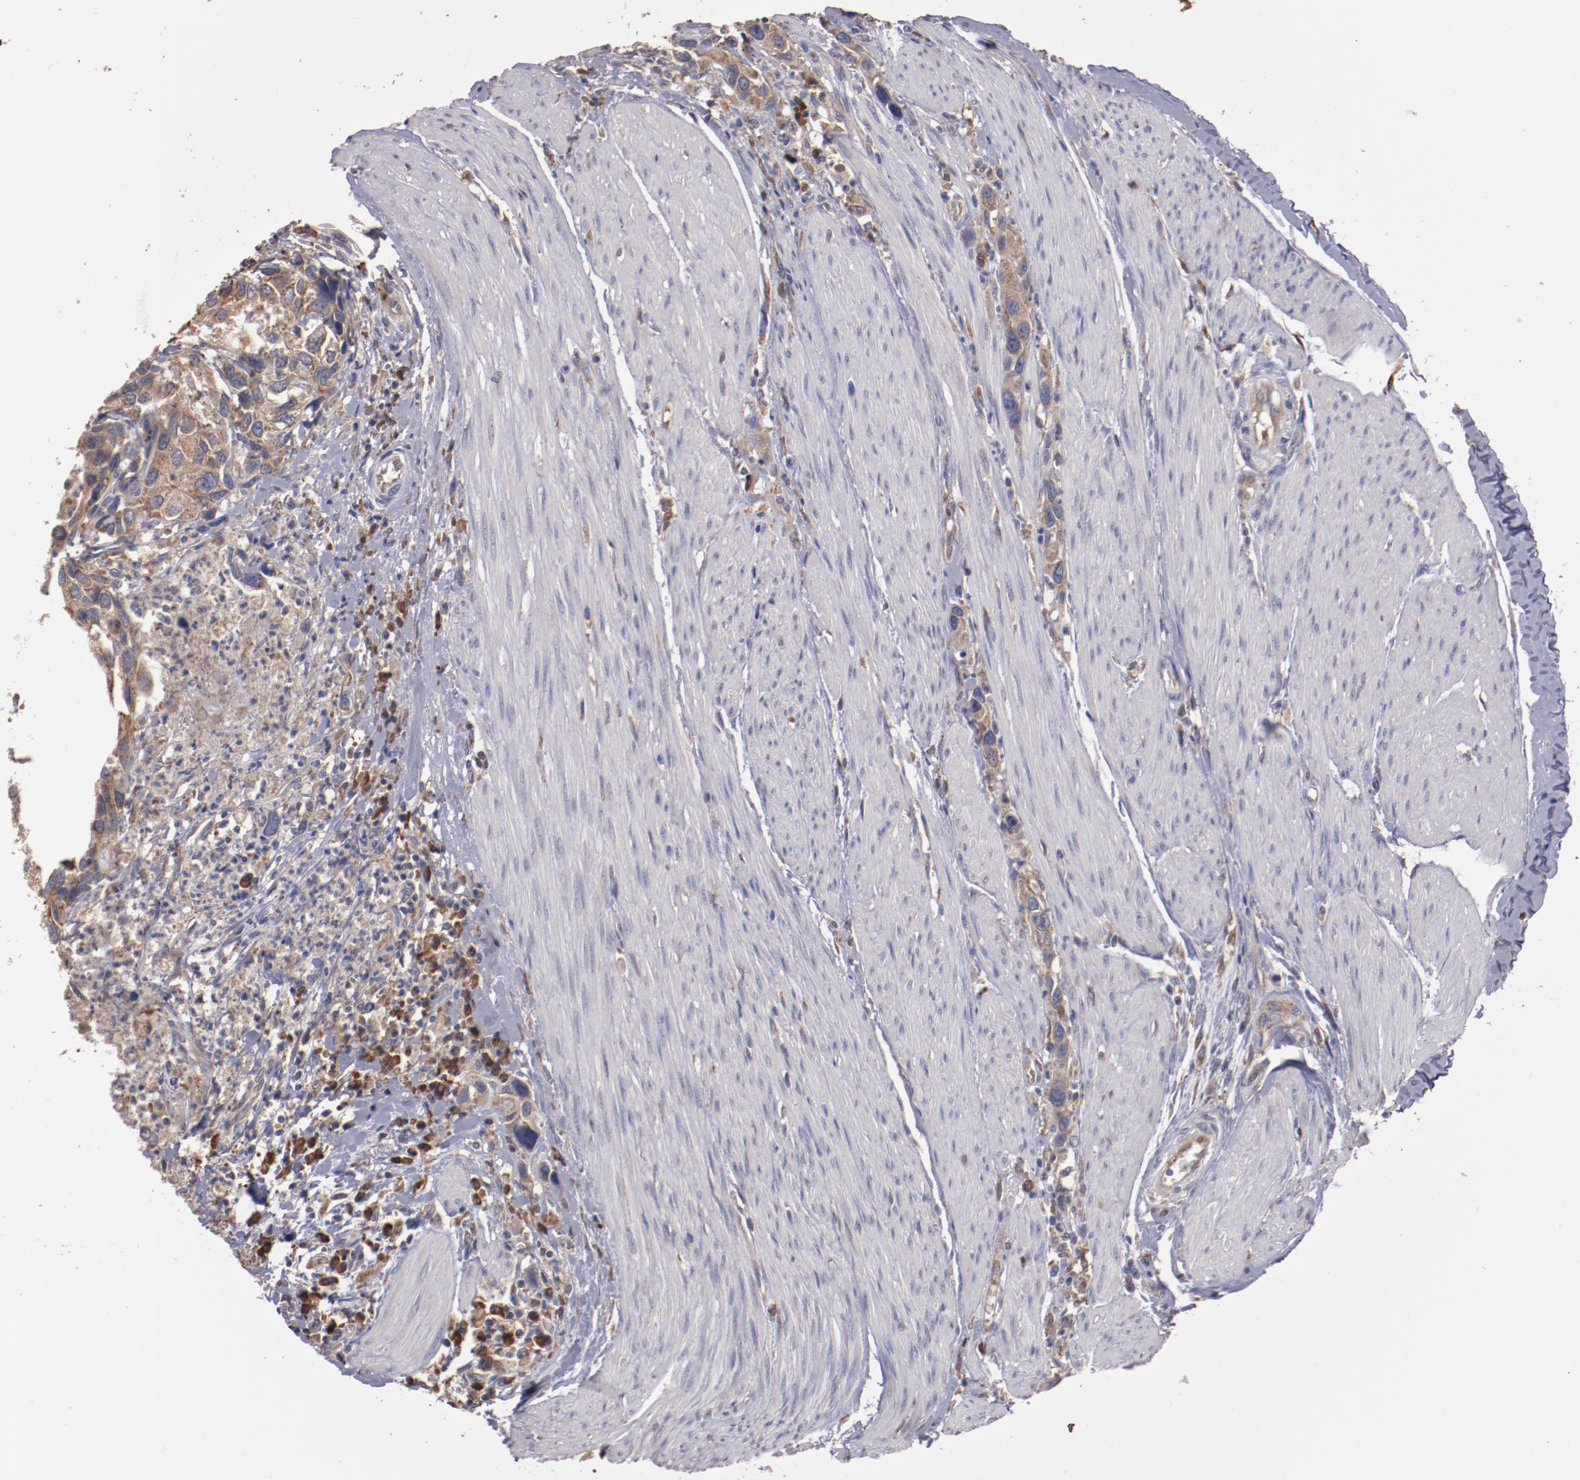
{"staining": {"intensity": "moderate", "quantity": "25%-75%", "location": "cytoplasmic/membranous"}, "tissue": "urothelial cancer", "cell_type": "Tumor cells", "image_type": "cancer", "snomed": [{"axis": "morphology", "description": "Urothelial carcinoma, High grade"}, {"axis": "topography", "description": "Urinary bladder"}], "caption": "High-magnification brightfield microscopy of high-grade urothelial carcinoma stained with DAB (3,3'-diaminobenzidine) (brown) and counterstained with hematoxylin (blue). tumor cells exhibit moderate cytoplasmic/membranous expression is identified in approximately25%-75% of cells.", "gene": "NFKBIE", "patient": {"sex": "male", "age": 66}}